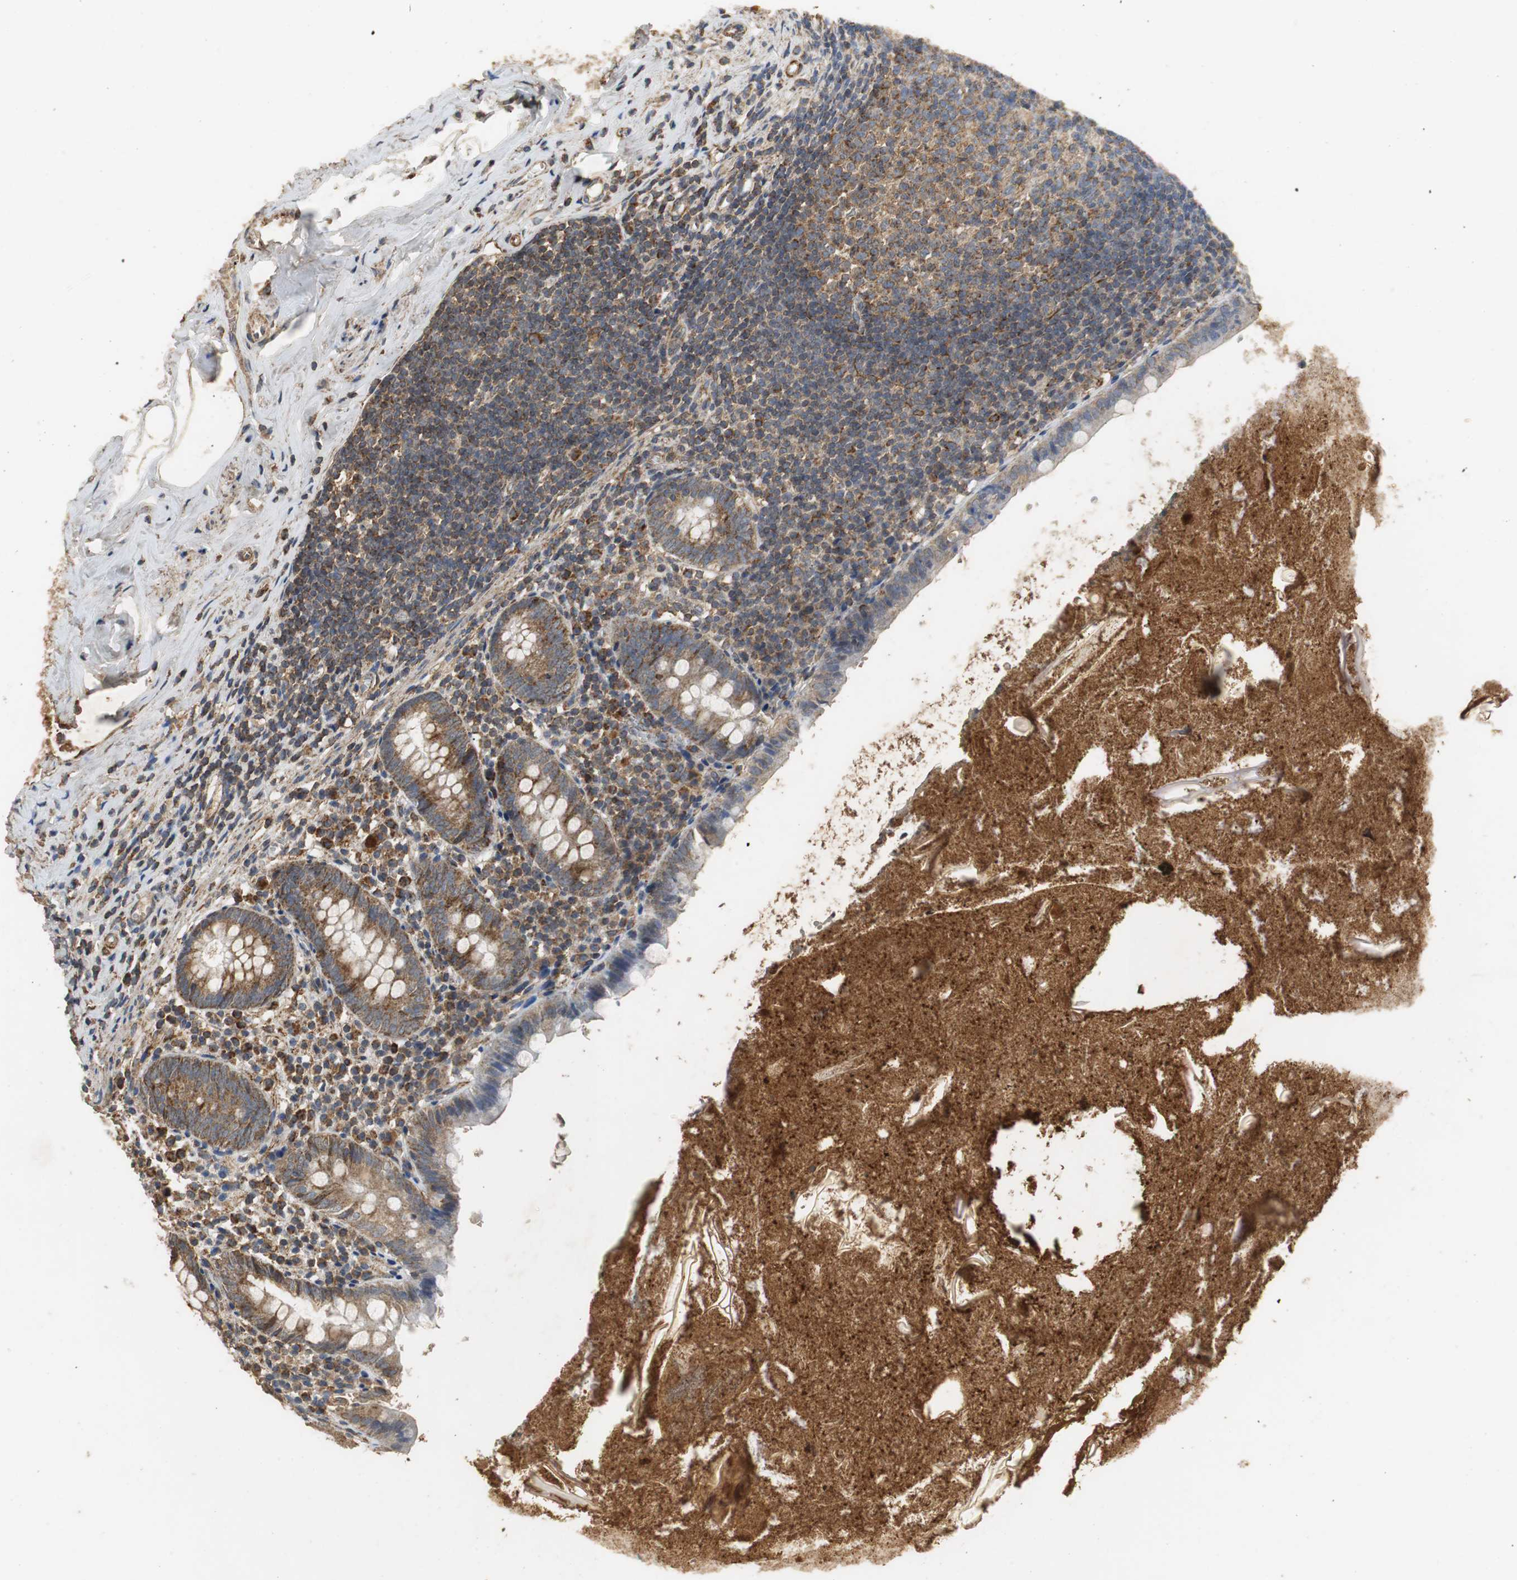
{"staining": {"intensity": "moderate", "quantity": "25%-75%", "location": "cytoplasmic/membranous"}, "tissue": "appendix", "cell_type": "Glandular cells", "image_type": "normal", "snomed": [{"axis": "morphology", "description": "Normal tissue, NOS"}, {"axis": "topography", "description": "Appendix"}], "caption": "Glandular cells display moderate cytoplasmic/membranous positivity in approximately 25%-75% of cells in unremarkable appendix. (IHC, brightfield microscopy, high magnification).", "gene": "NNT", "patient": {"sex": "male", "age": 52}}